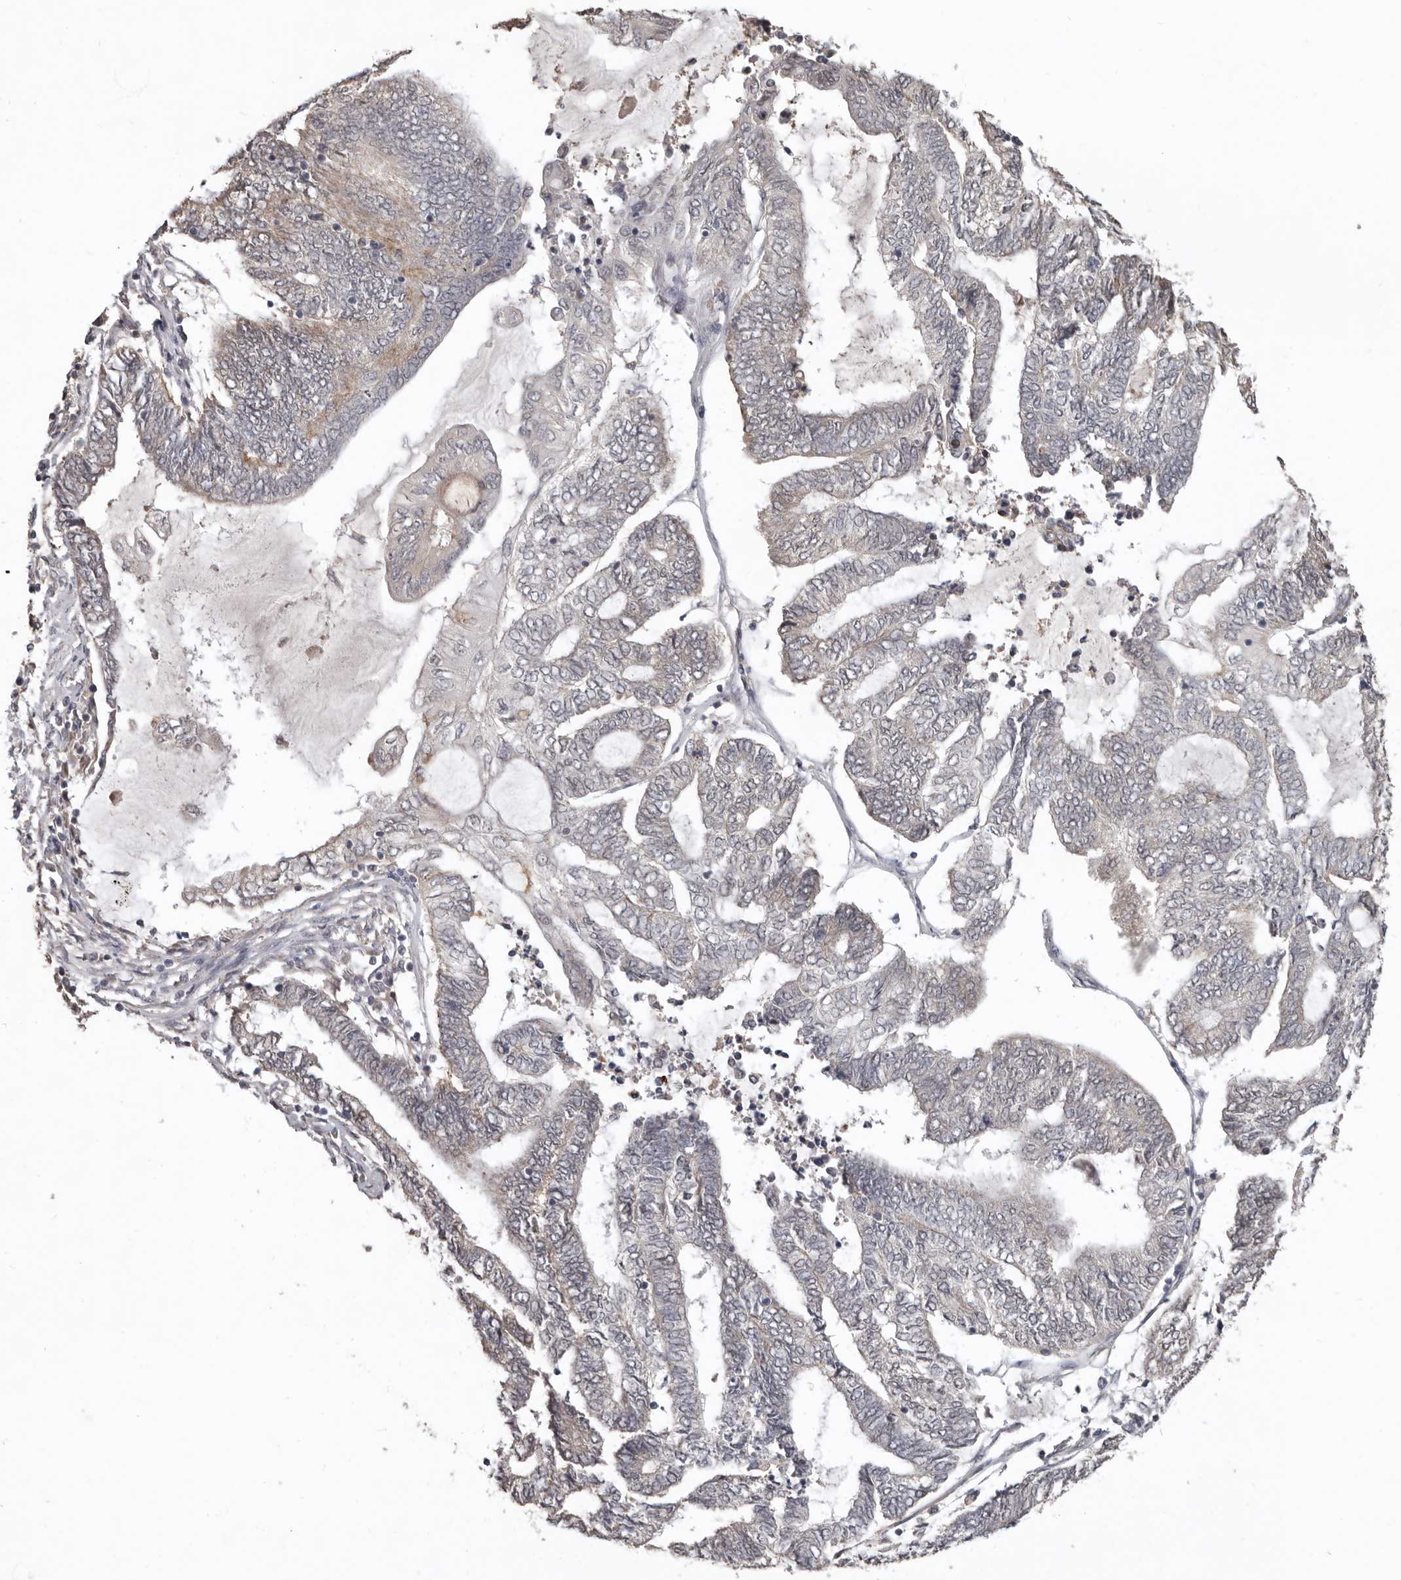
{"staining": {"intensity": "weak", "quantity": "<25%", "location": "cytoplasmic/membranous"}, "tissue": "endometrial cancer", "cell_type": "Tumor cells", "image_type": "cancer", "snomed": [{"axis": "morphology", "description": "Adenocarcinoma, NOS"}, {"axis": "topography", "description": "Uterus"}, {"axis": "topography", "description": "Endometrium"}], "caption": "Image shows no significant protein staining in tumor cells of endometrial adenocarcinoma.", "gene": "LRGUK", "patient": {"sex": "female", "age": 70}}